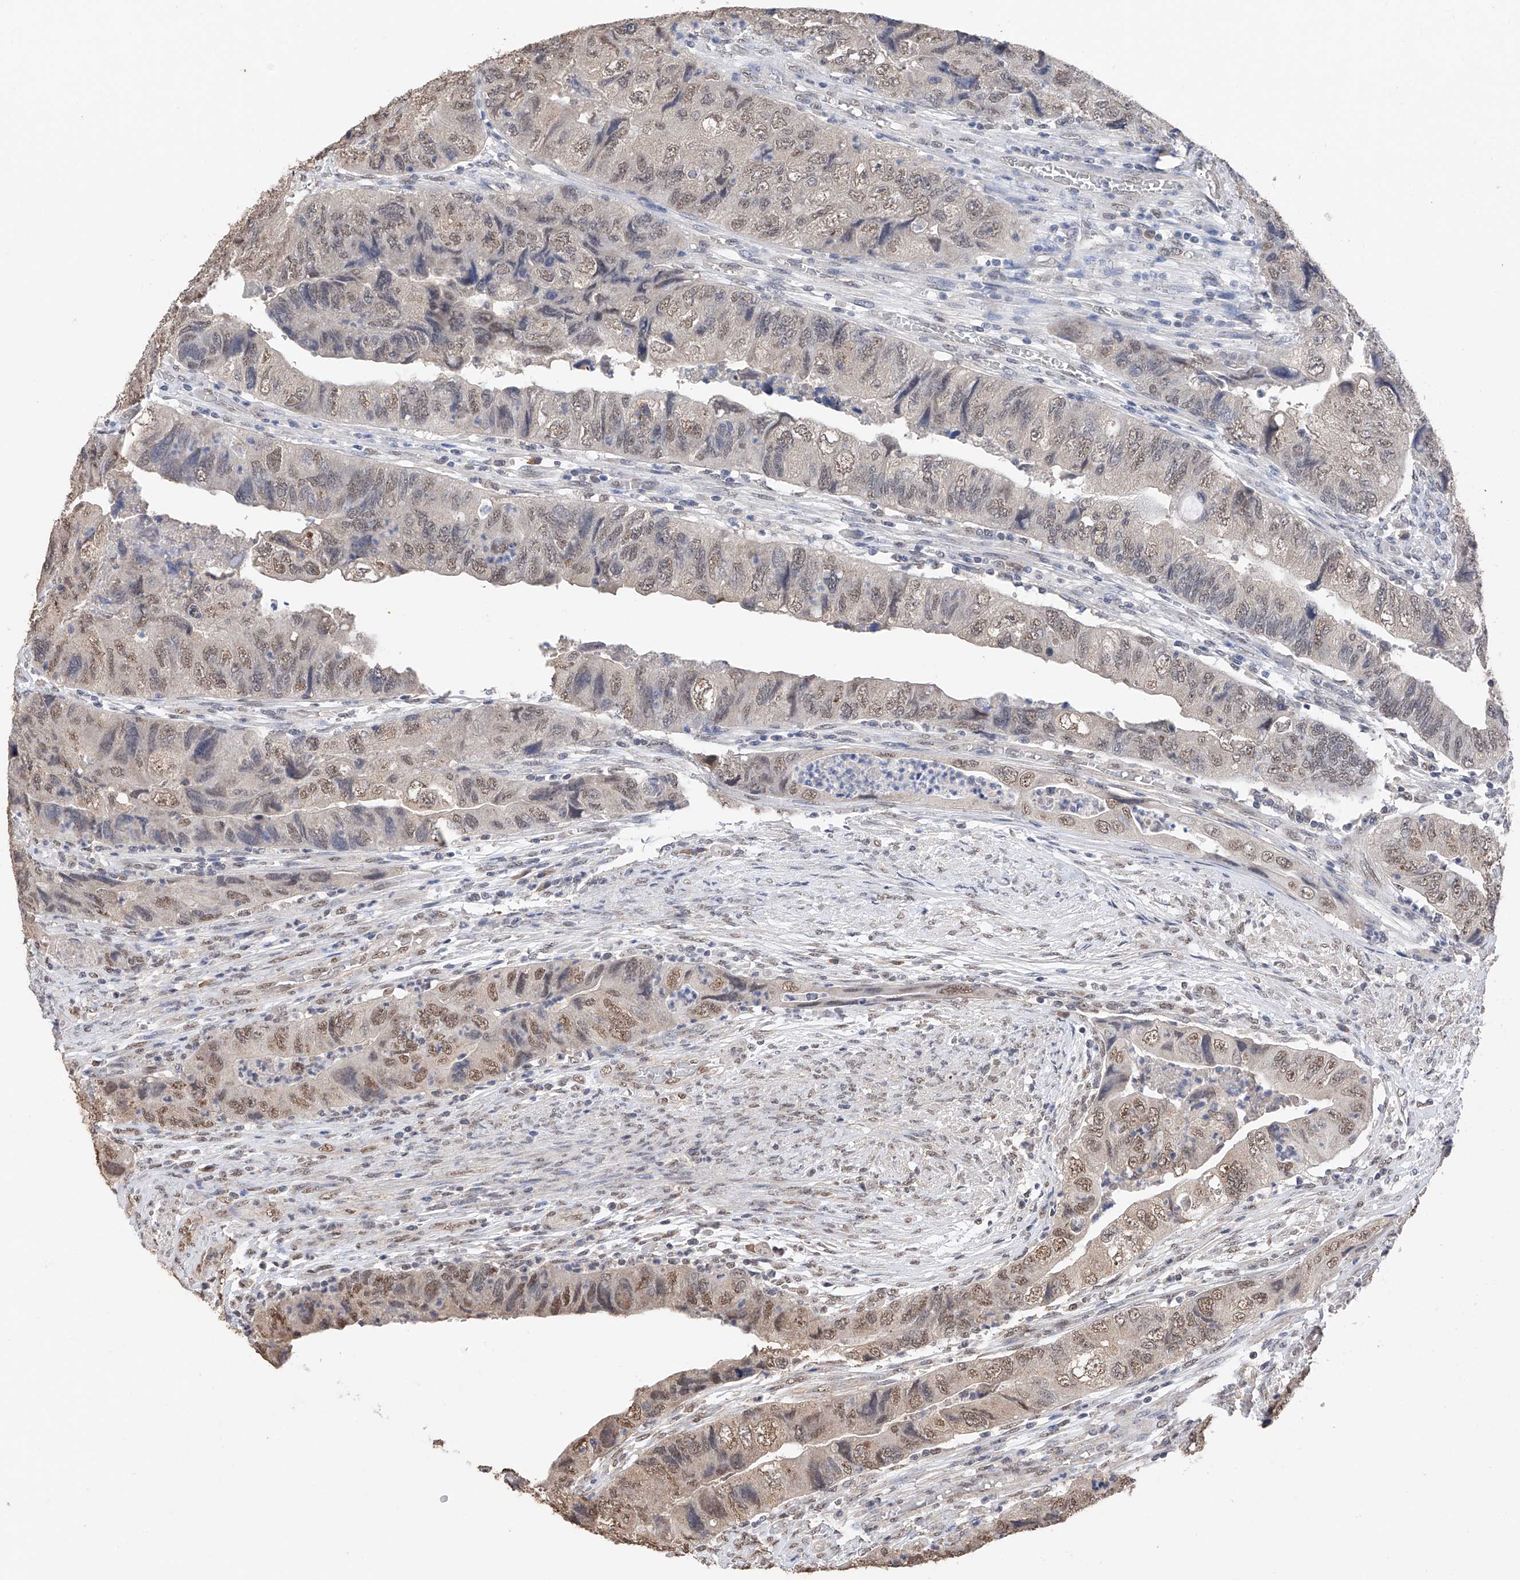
{"staining": {"intensity": "weak", "quantity": ">75%", "location": "nuclear"}, "tissue": "colorectal cancer", "cell_type": "Tumor cells", "image_type": "cancer", "snomed": [{"axis": "morphology", "description": "Adenocarcinoma, NOS"}, {"axis": "topography", "description": "Rectum"}], "caption": "This is a photomicrograph of immunohistochemistry staining of colorectal cancer, which shows weak expression in the nuclear of tumor cells.", "gene": "DMAP1", "patient": {"sex": "male", "age": 63}}